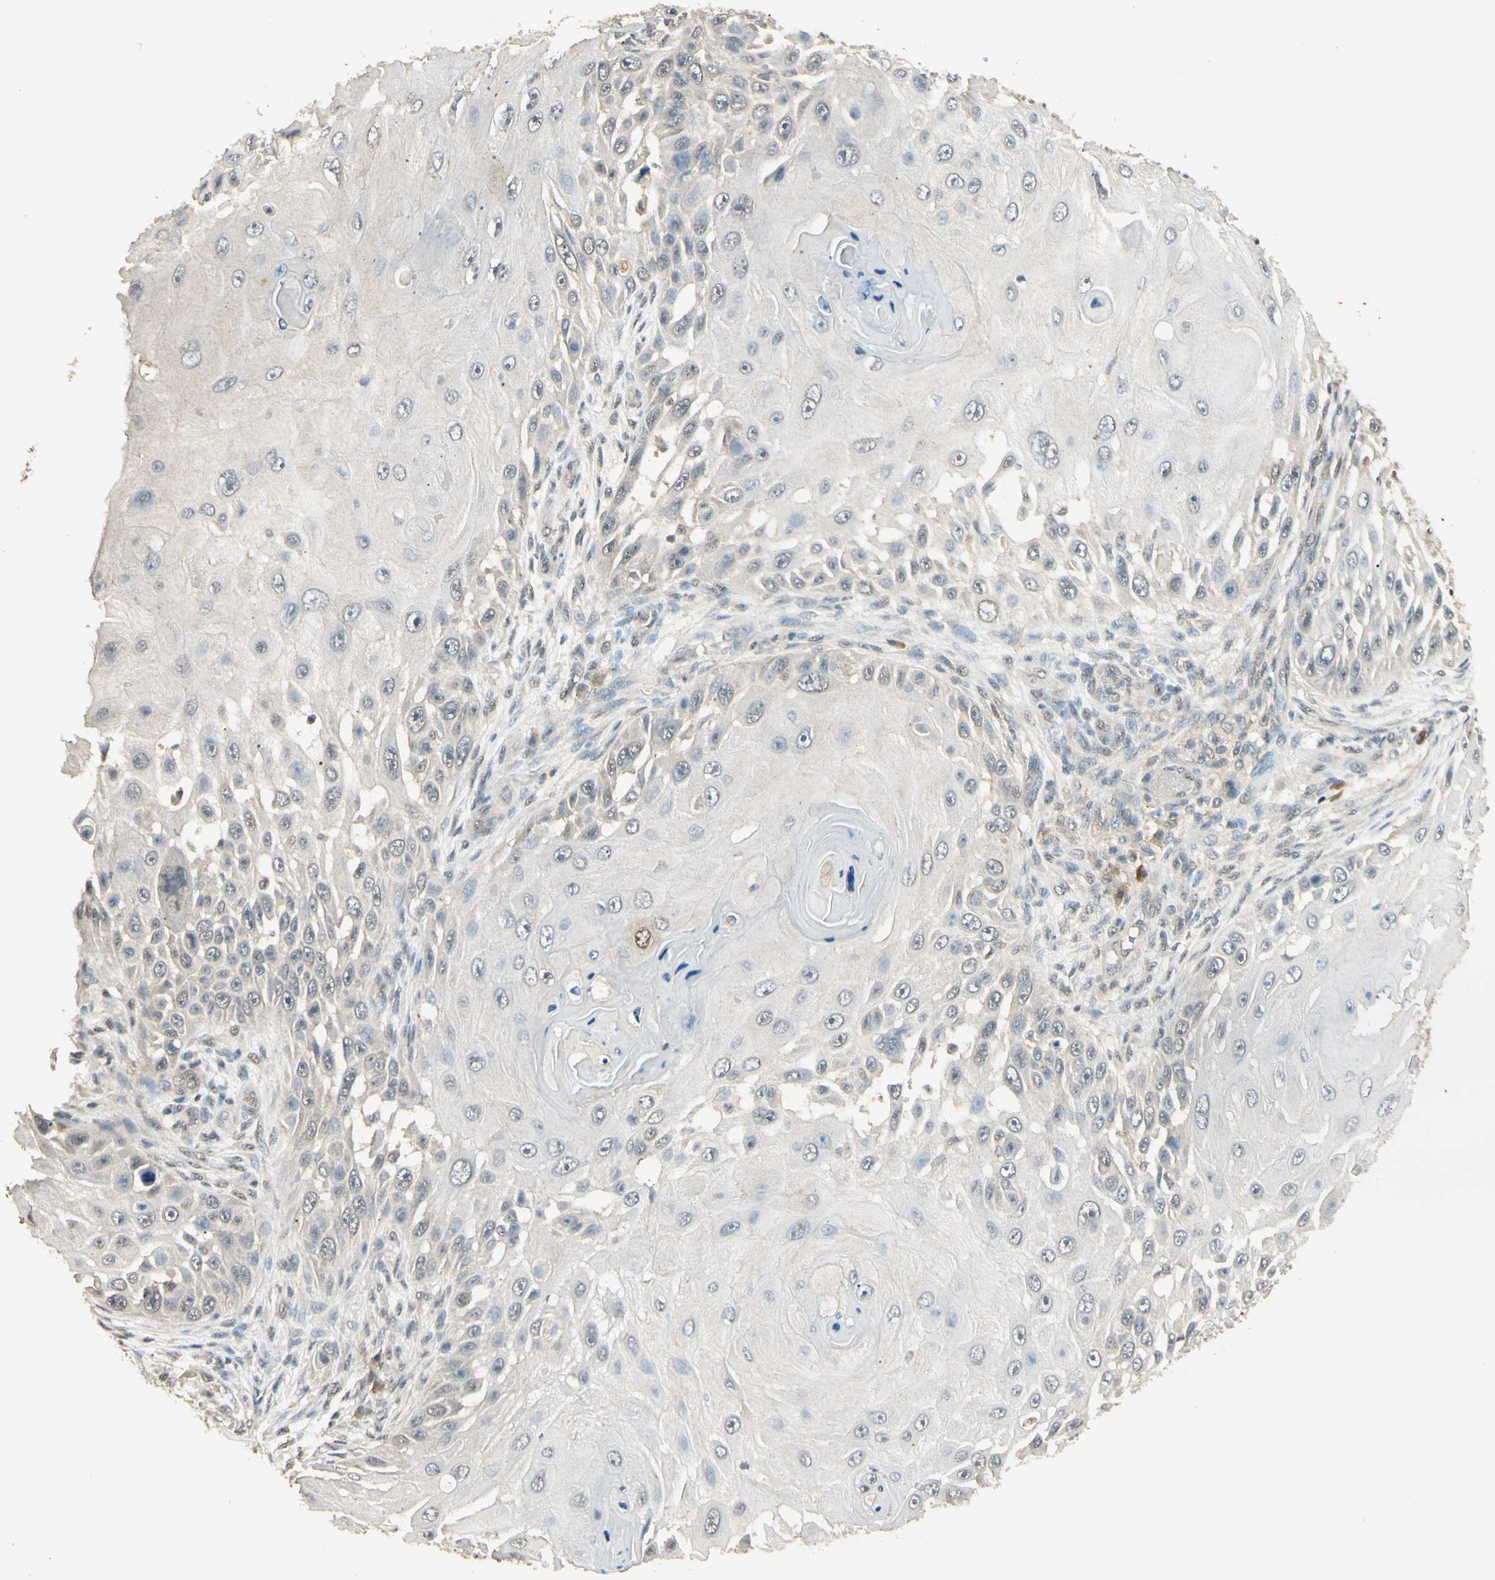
{"staining": {"intensity": "weak", "quantity": "<25%", "location": "nuclear"}, "tissue": "skin cancer", "cell_type": "Tumor cells", "image_type": "cancer", "snomed": [{"axis": "morphology", "description": "Squamous cell carcinoma, NOS"}, {"axis": "topography", "description": "Skin"}], "caption": "The micrograph exhibits no staining of tumor cells in skin cancer.", "gene": "SGCA", "patient": {"sex": "female", "age": 44}}